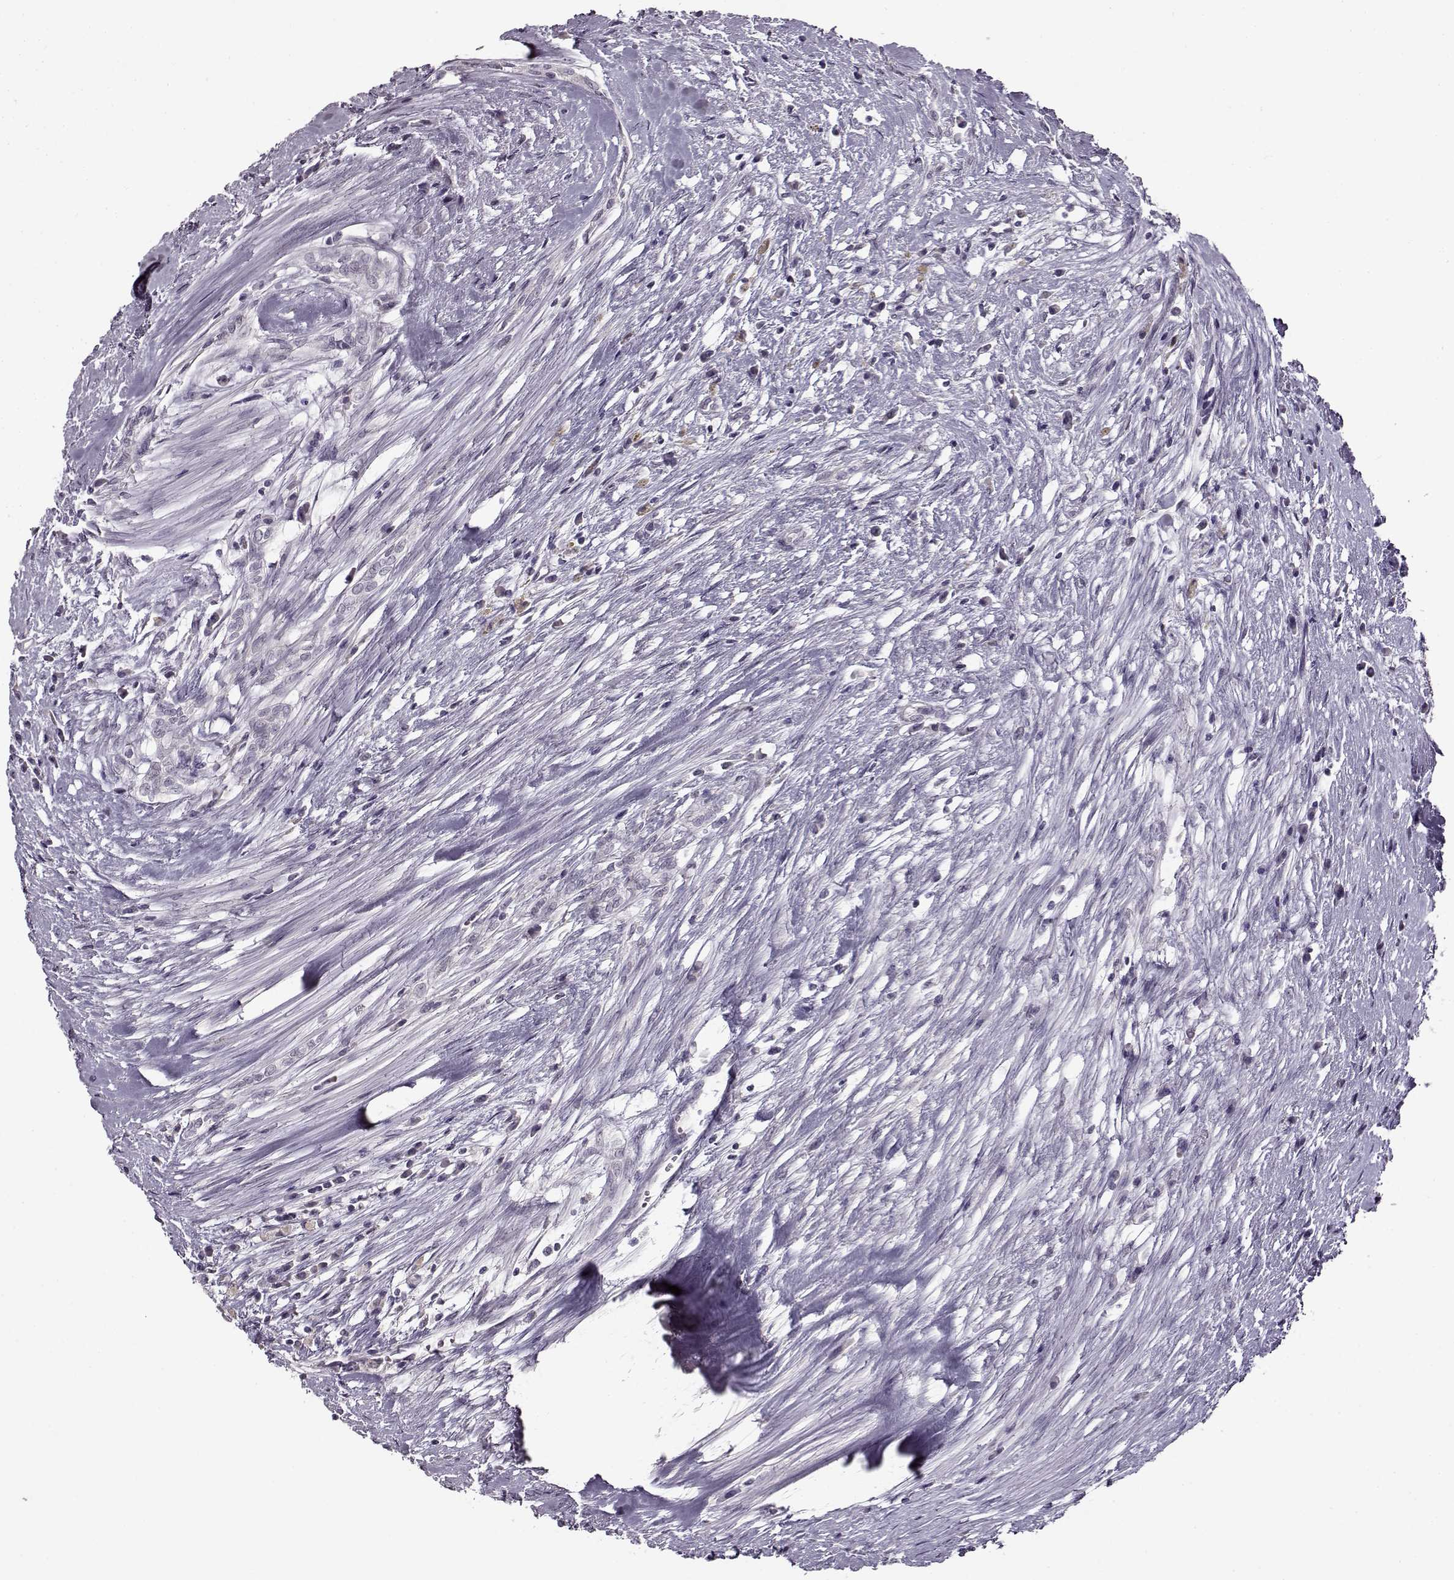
{"staining": {"intensity": "weak", "quantity": "<25%", "location": "cytoplasmic/membranous"}, "tissue": "testis cancer", "cell_type": "Tumor cells", "image_type": "cancer", "snomed": [{"axis": "morphology", "description": "Carcinoma, Embryonal, NOS"}, {"axis": "topography", "description": "Testis"}], "caption": "DAB (3,3'-diaminobenzidine) immunohistochemical staining of human testis cancer (embryonal carcinoma) displays no significant expression in tumor cells.", "gene": "FSHB", "patient": {"sex": "male", "age": 37}}